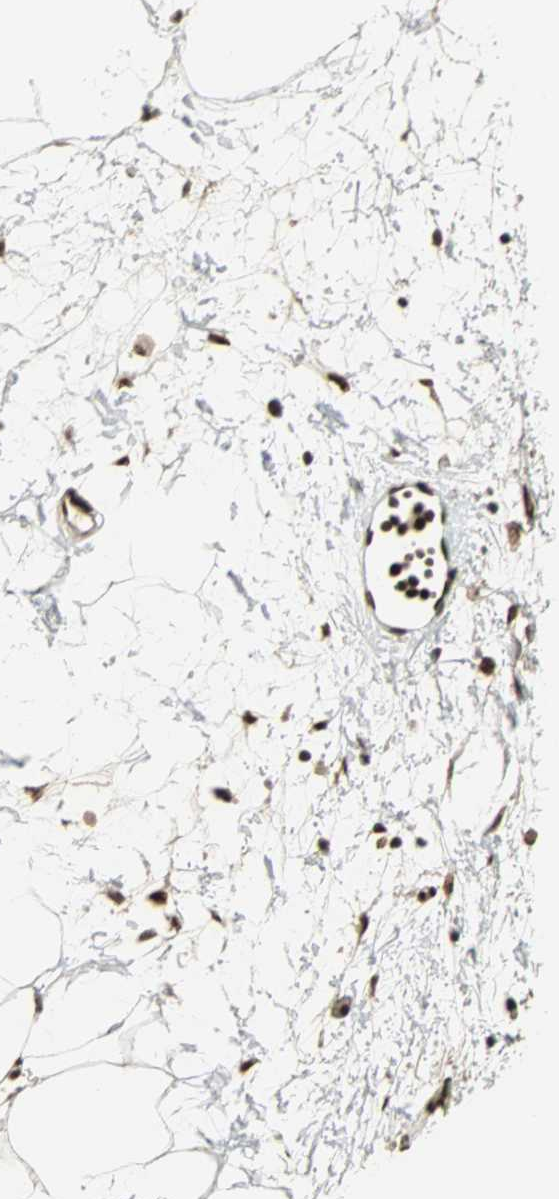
{"staining": {"intensity": "strong", "quantity": ">75%", "location": "nuclear"}, "tissue": "adipose tissue", "cell_type": "Adipocytes", "image_type": "normal", "snomed": [{"axis": "morphology", "description": "Normal tissue, NOS"}, {"axis": "morphology", "description": "Adenocarcinoma, NOS"}, {"axis": "topography", "description": "Colon"}, {"axis": "topography", "description": "Peripheral nerve tissue"}], "caption": "IHC (DAB) staining of benign adipose tissue exhibits strong nuclear protein expression in about >75% of adipocytes. (DAB (3,3'-diaminobenzidine) IHC with brightfield microscopy, high magnification).", "gene": "TAF5", "patient": {"sex": "male", "age": 14}}